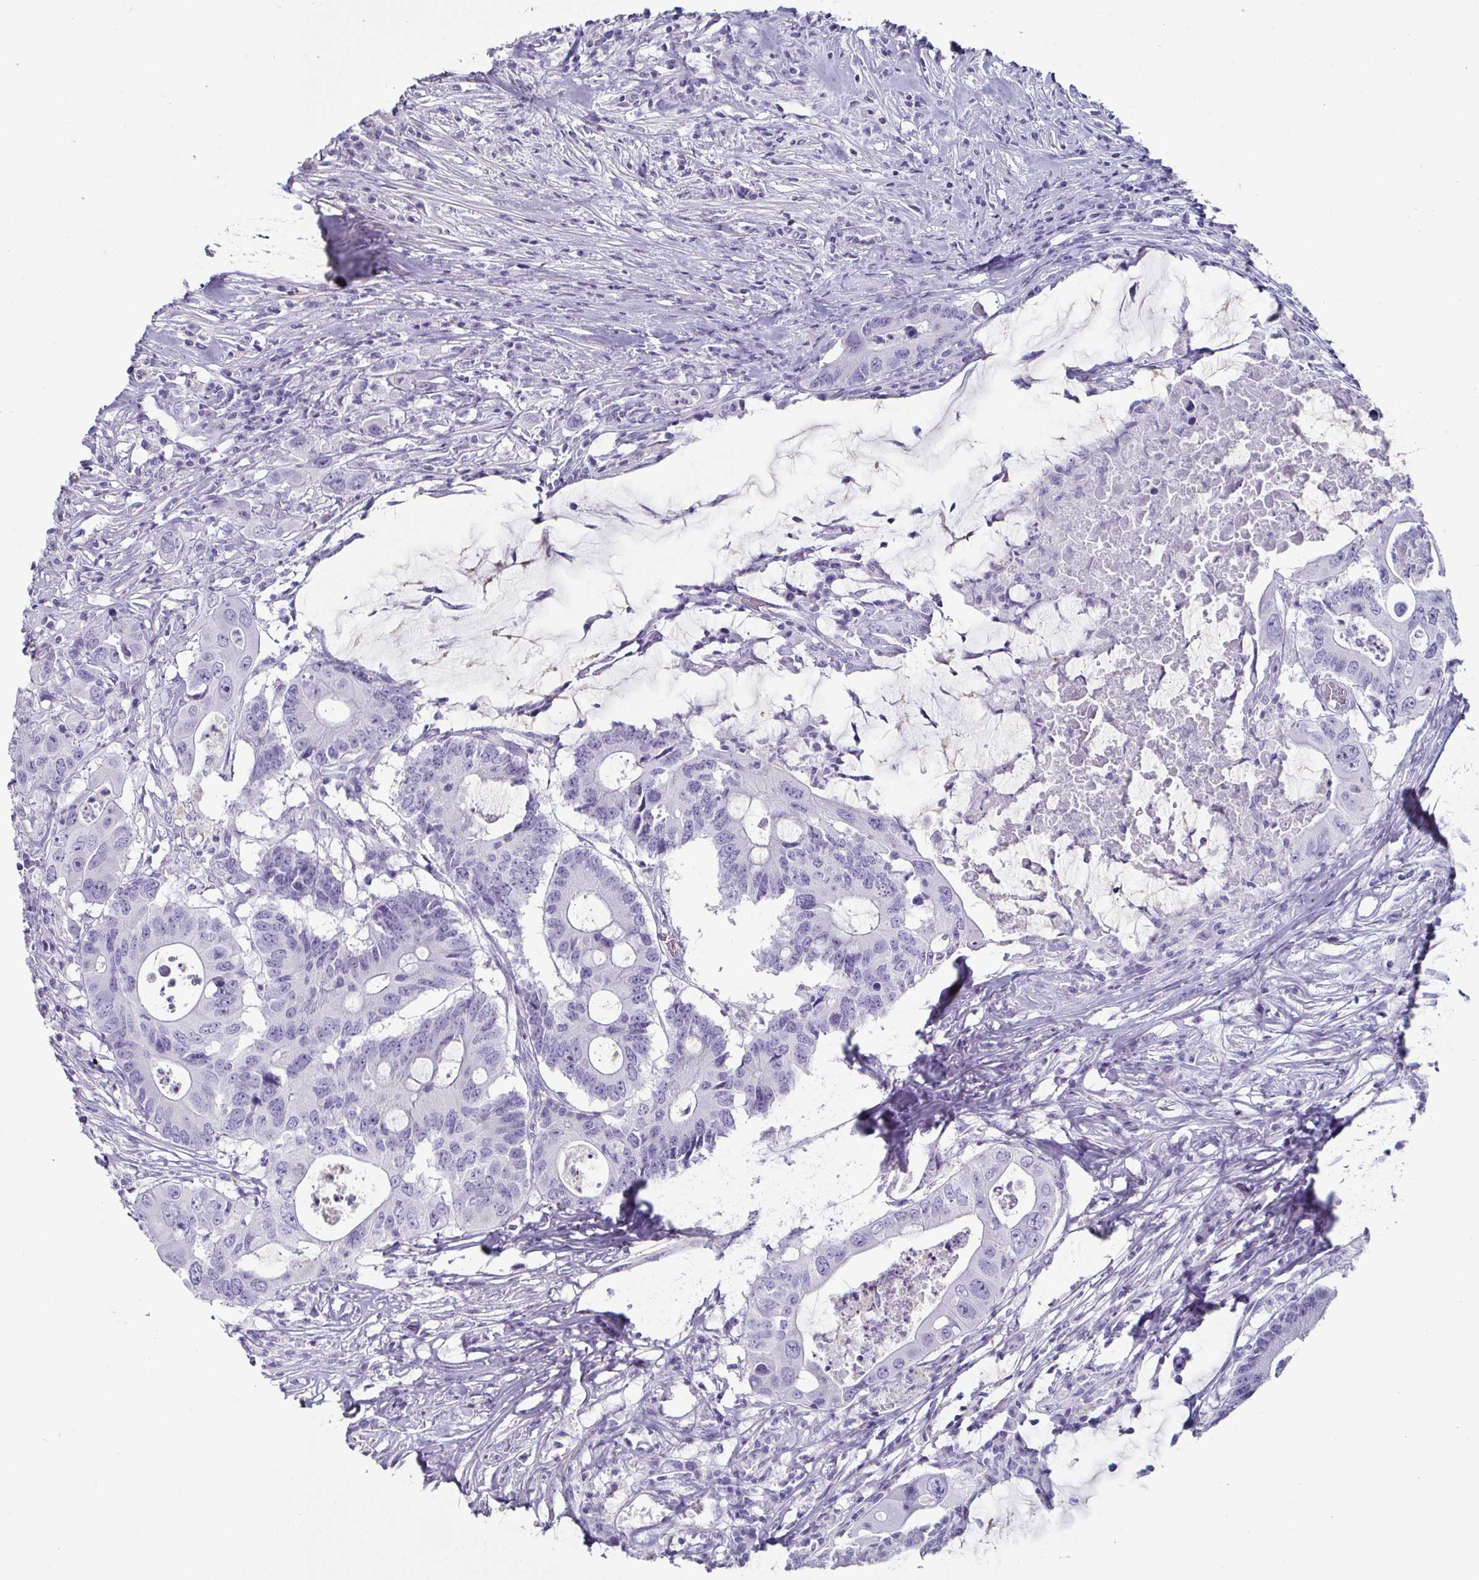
{"staining": {"intensity": "negative", "quantity": "none", "location": "none"}, "tissue": "colorectal cancer", "cell_type": "Tumor cells", "image_type": "cancer", "snomed": [{"axis": "morphology", "description": "Adenocarcinoma, NOS"}, {"axis": "topography", "description": "Colon"}], "caption": "Immunohistochemistry (IHC) micrograph of neoplastic tissue: human colorectal adenocarcinoma stained with DAB demonstrates no significant protein staining in tumor cells. The staining is performed using DAB (3,3'-diaminobenzidine) brown chromogen with nuclei counter-stained in using hematoxylin.", "gene": "CREG2", "patient": {"sex": "male", "age": 71}}